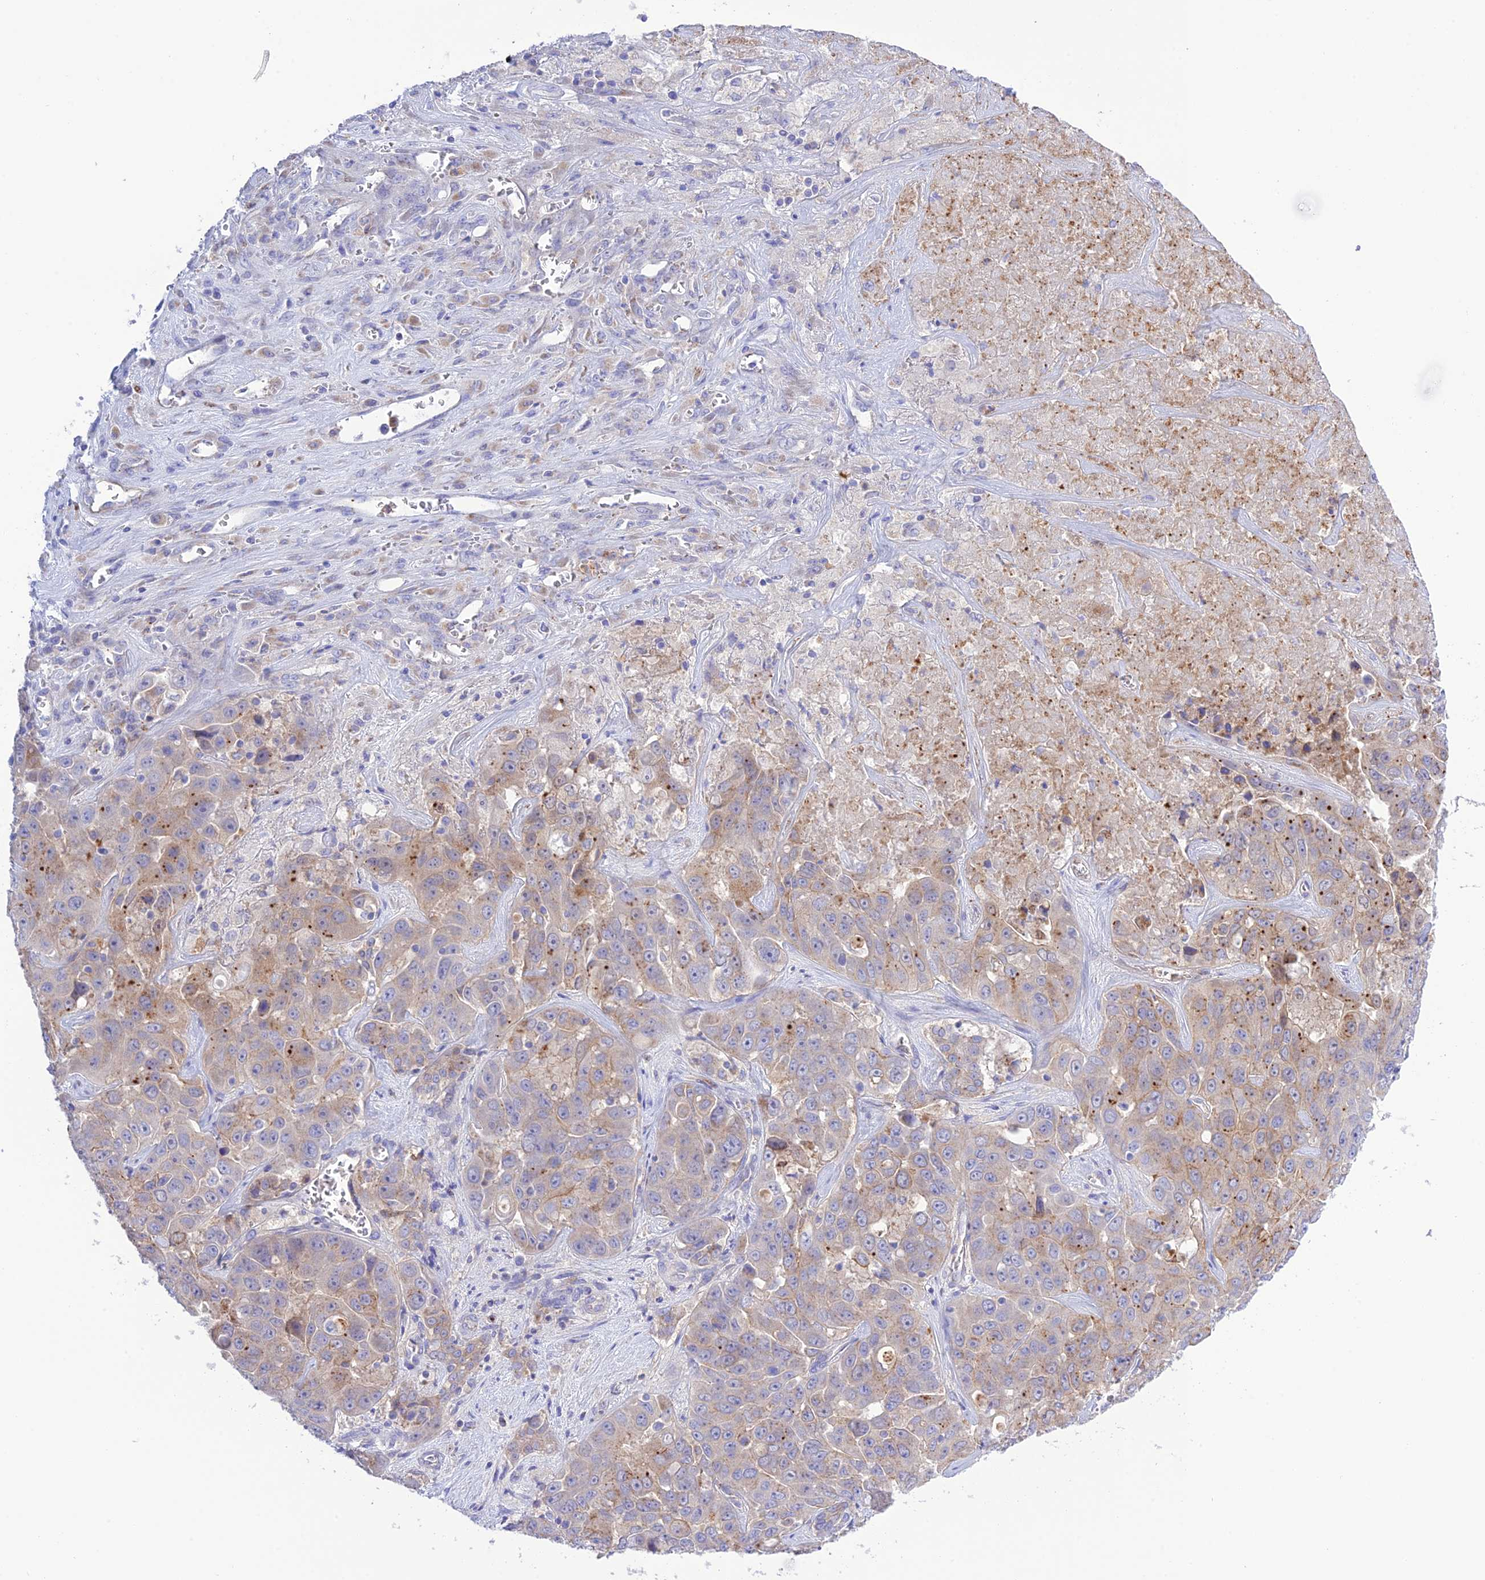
{"staining": {"intensity": "moderate", "quantity": "25%-75%", "location": "cytoplasmic/membranous"}, "tissue": "liver cancer", "cell_type": "Tumor cells", "image_type": "cancer", "snomed": [{"axis": "morphology", "description": "Cholangiocarcinoma"}, {"axis": "topography", "description": "Liver"}], "caption": "This image demonstrates IHC staining of human cholangiocarcinoma (liver), with medium moderate cytoplasmic/membranous staining in approximately 25%-75% of tumor cells.", "gene": "CHSY3", "patient": {"sex": "female", "age": 52}}